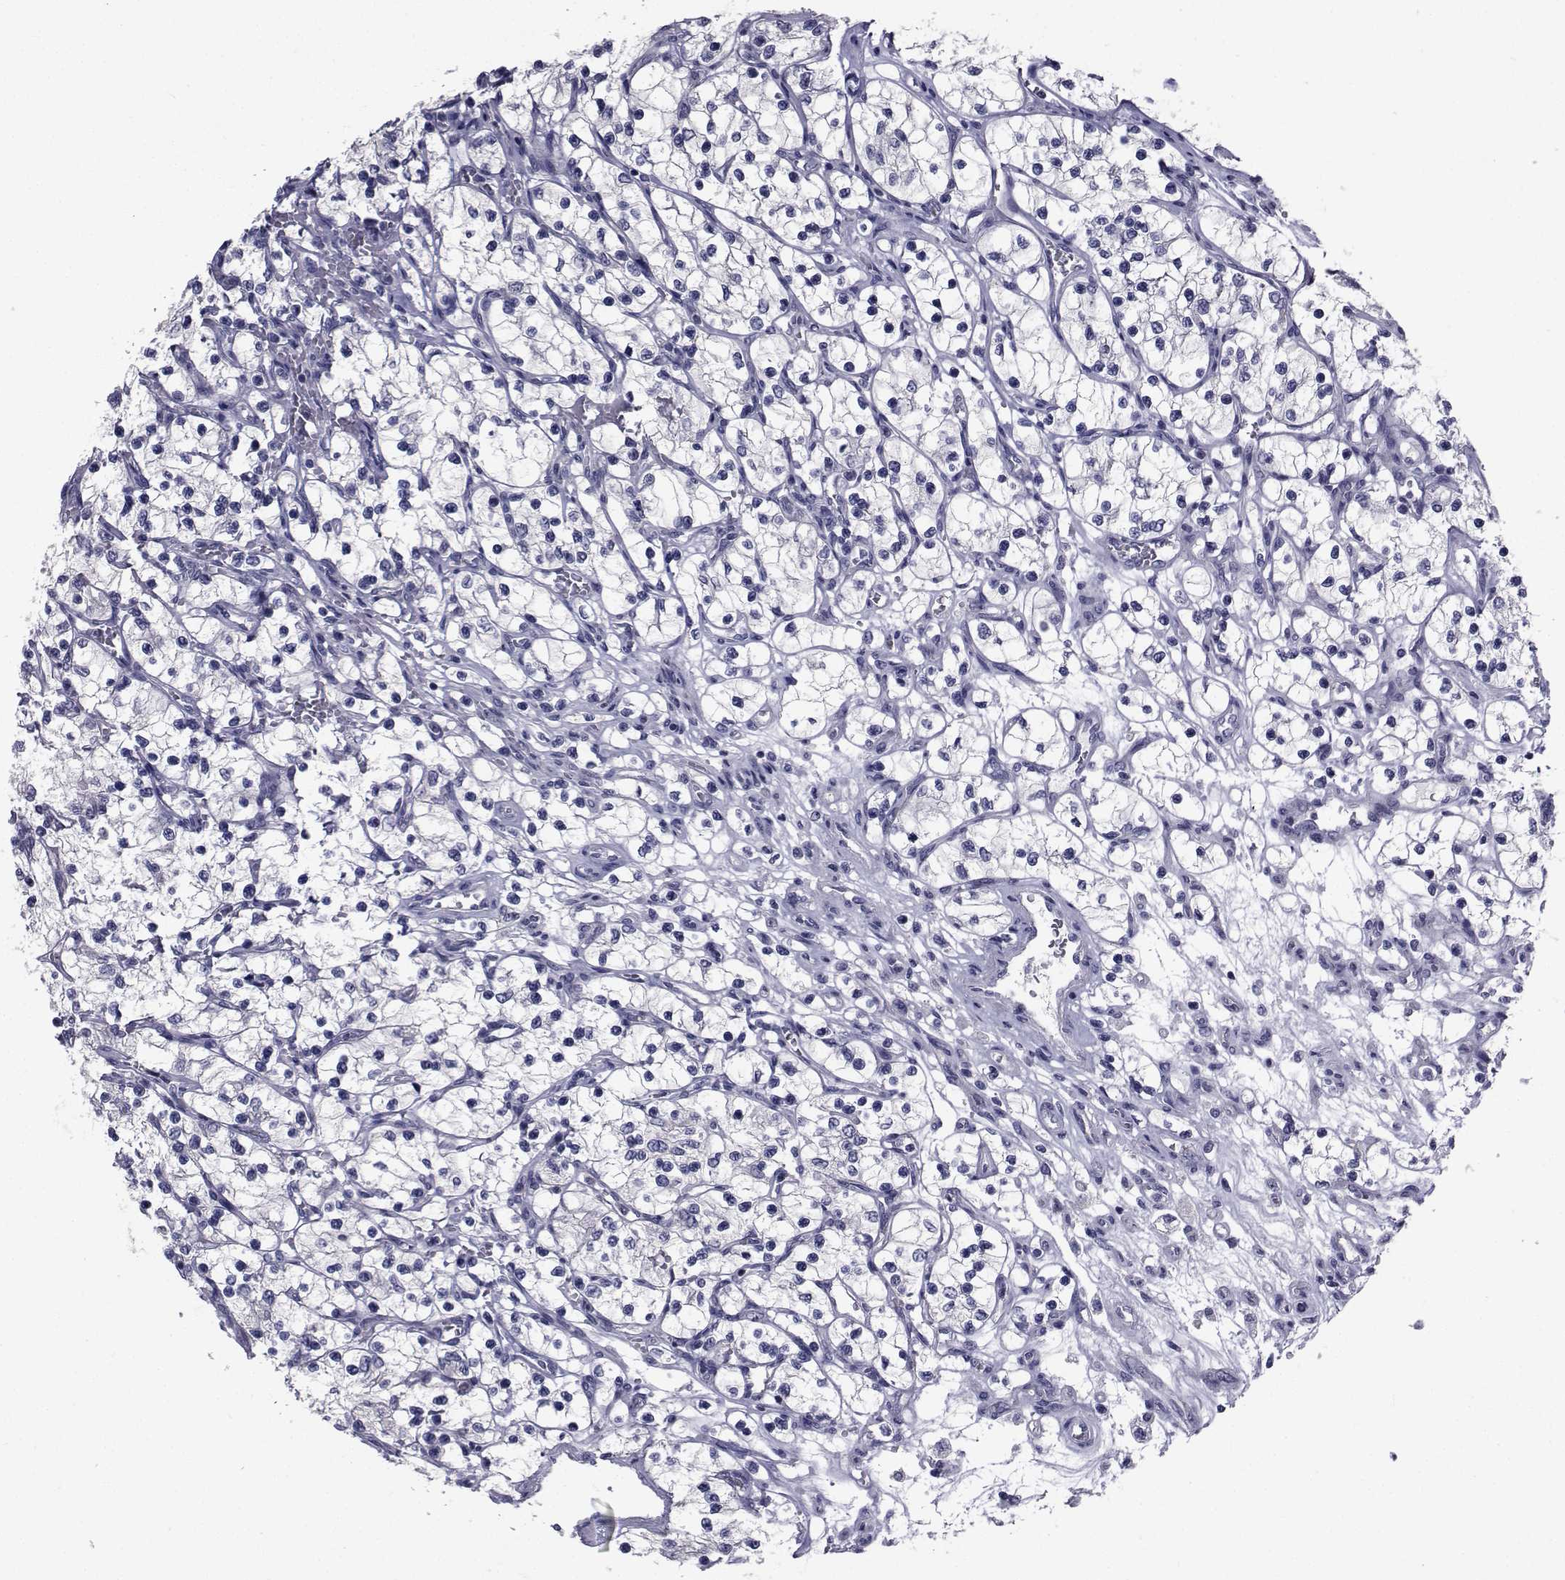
{"staining": {"intensity": "negative", "quantity": "none", "location": "none"}, "tissue": "renal cancer", "cell_type": "Tumor cells", "image_type": "cancer", "snomed": [{"axis": "morphology", "description": "Adenocarcinoma, NOS"}, {"axis": "topography", "description": "Kidney"}], "caption": "Protein analysis of renal adenocarcinoma reveals no significant positivity in tumor cells.", "gene": "CHRNA1", "patient": {"sex": "female", "age": 69}}